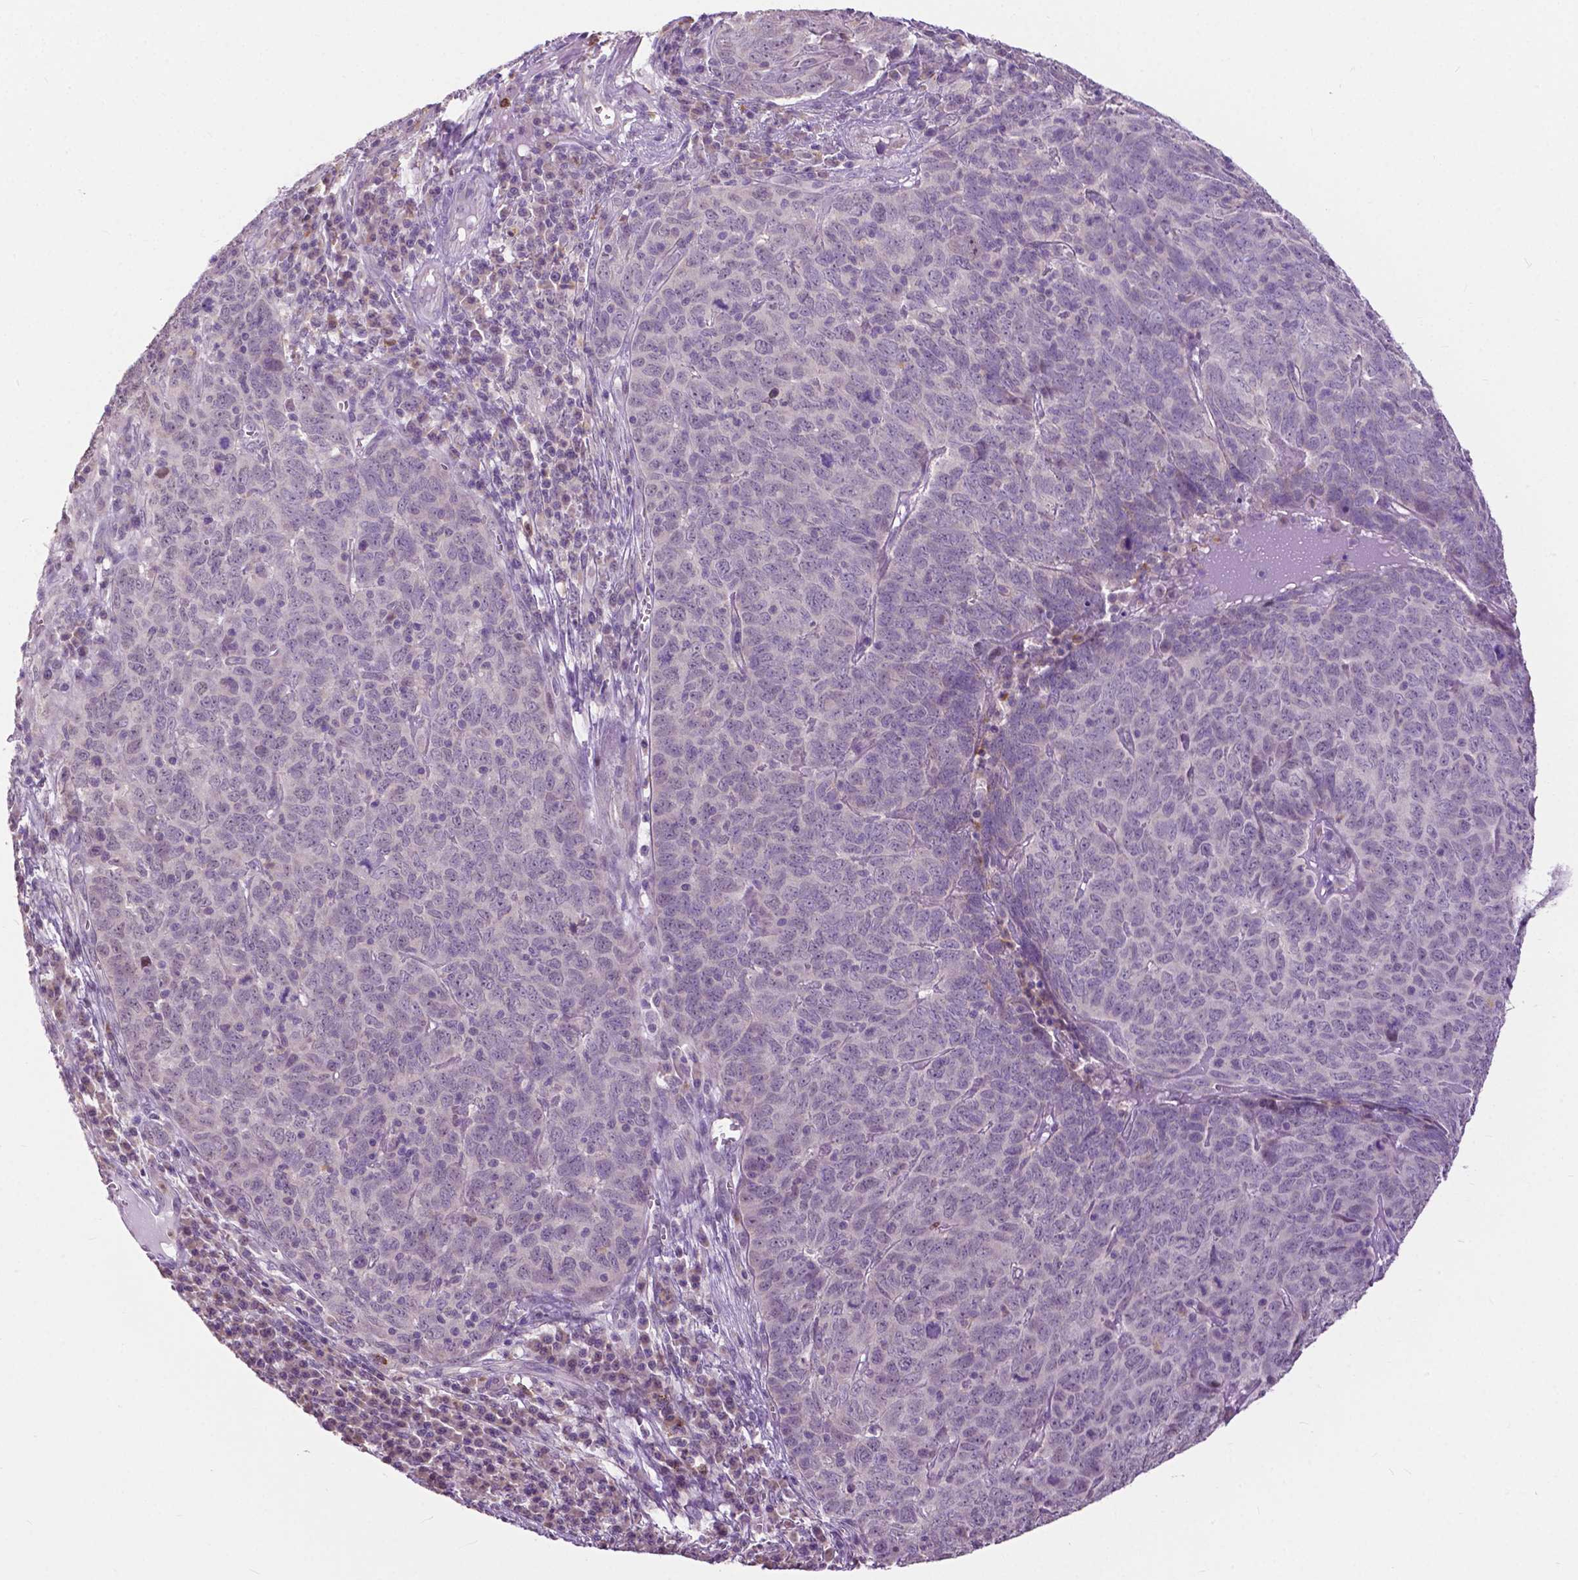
{"staining": {"intensity": "negative", "quantity": "none", "location": "none"}, "tissue": "skin cancer", "cell_type": "Tumor cells", "image_type": "cancer", "snomed": [{"axis": "morphology", "description": "Squamous cell carcinoma, NOS"}, {"axis": "topography", "description": "Skin"}, {"axis": "topography", "description": "Anal"}], "caption": "The image shows no significant staining in tumor cells of skin squamous cell carcinoma.", "gene": "TTC9B", "patient": {"sex": "female", "age": 51}}